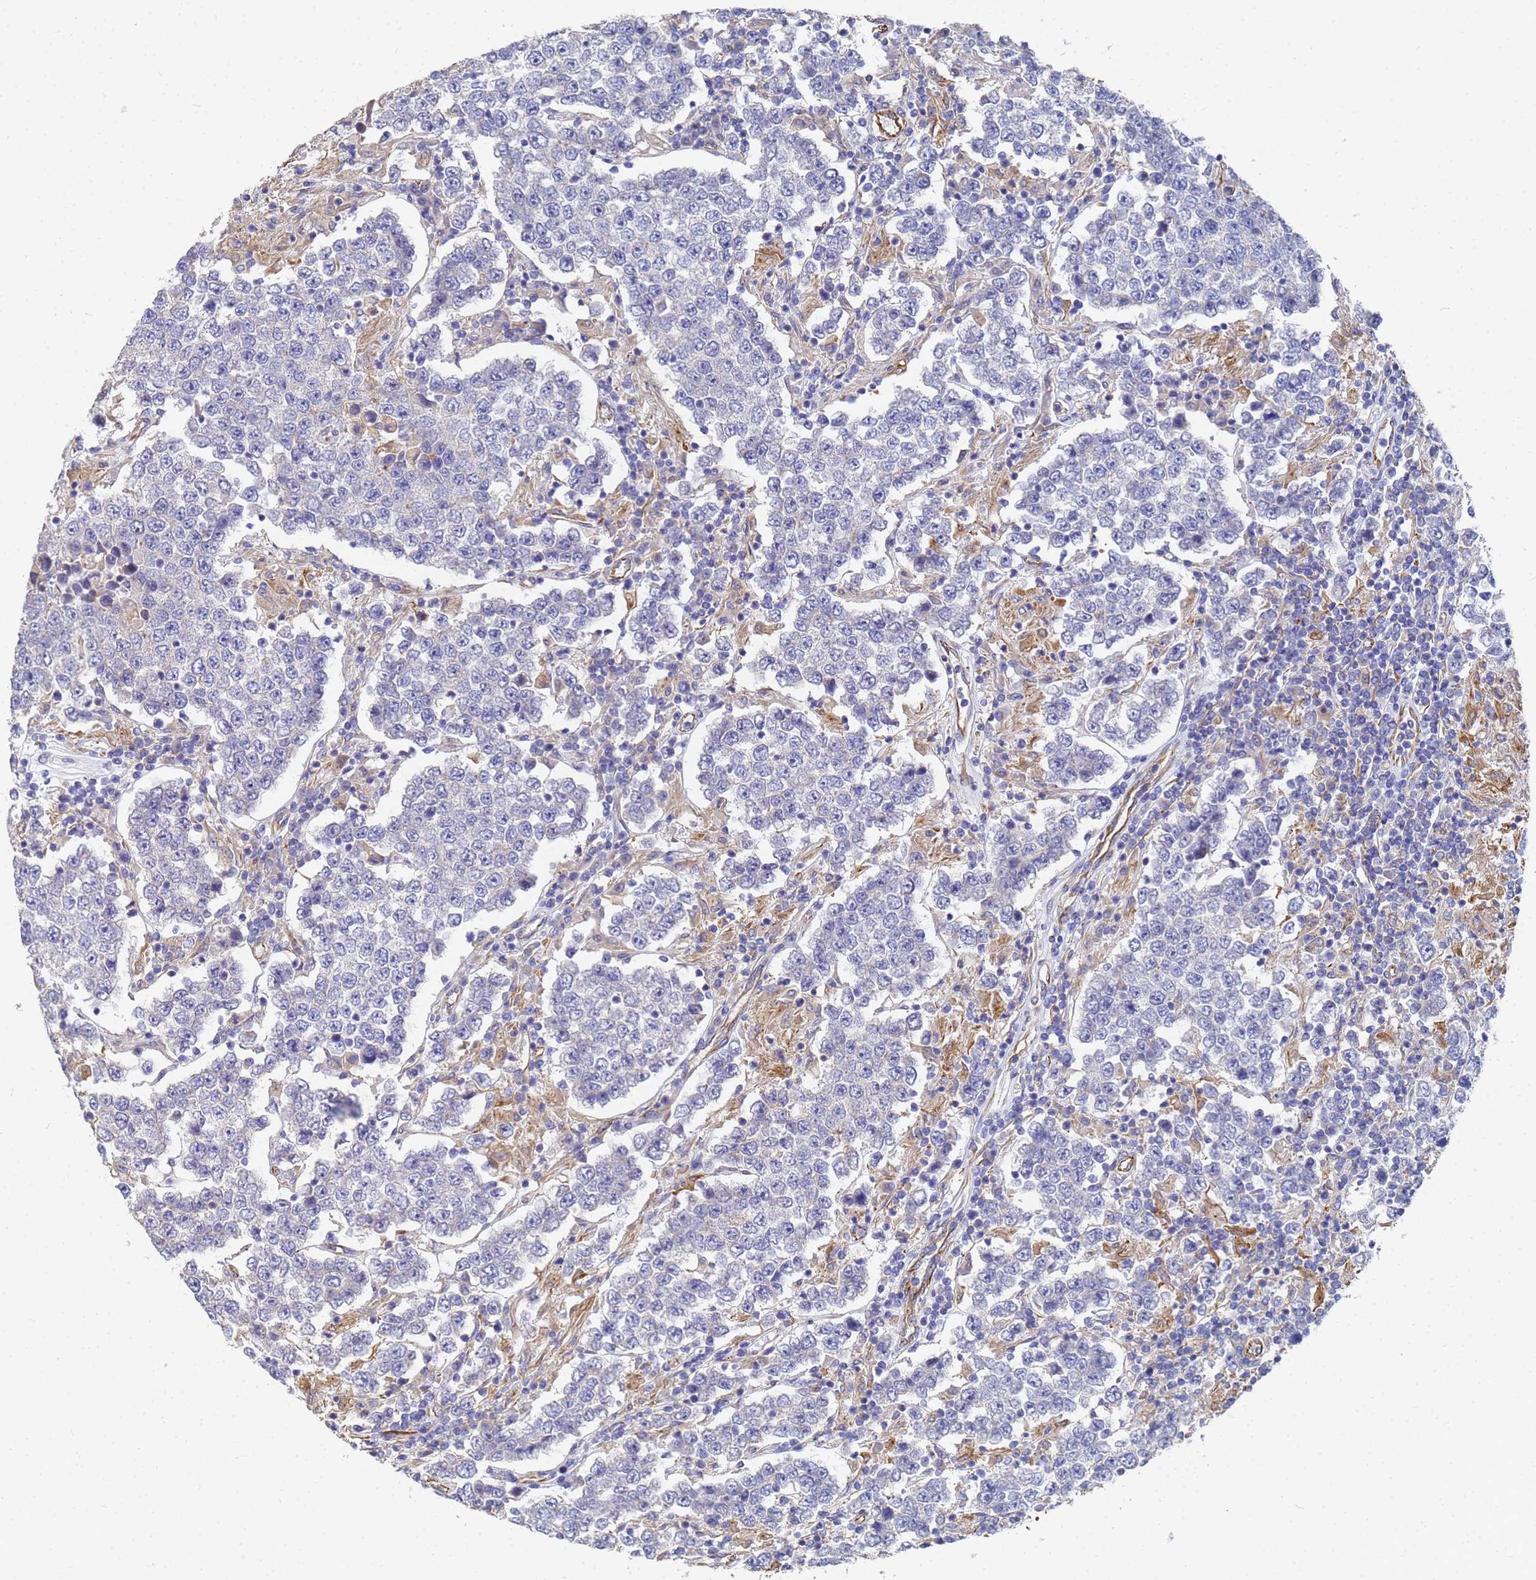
{"staining": {"intensity": "negative", "quantity": "none", "location": "none"}, "tissue": "testis cancer", "cell_type": "Tumor cells", "image_type": "cancer", "snomed": [{"axis": "morphology", "description": "Normal tissue, NOS"}, {"axis": "morphology", "description": "Urothelial carcinoma, High grade"}, {"axis": "morphology", "description": "Seminoma, NOS"}, {"axis": "morphology", "description": "Carcinoma, Embryonal, NOS"}, {"axis": "topography", "description": "Urinary bladder"}, {"axis": "topography", "description": "Testis"}], "caption": "Testis cancer stained for a protein using immunohistochemistry (IHC) reveals no expression tumor cells.", "gene": "SYT13", "patient": {"sex": "male", "age": 41}}